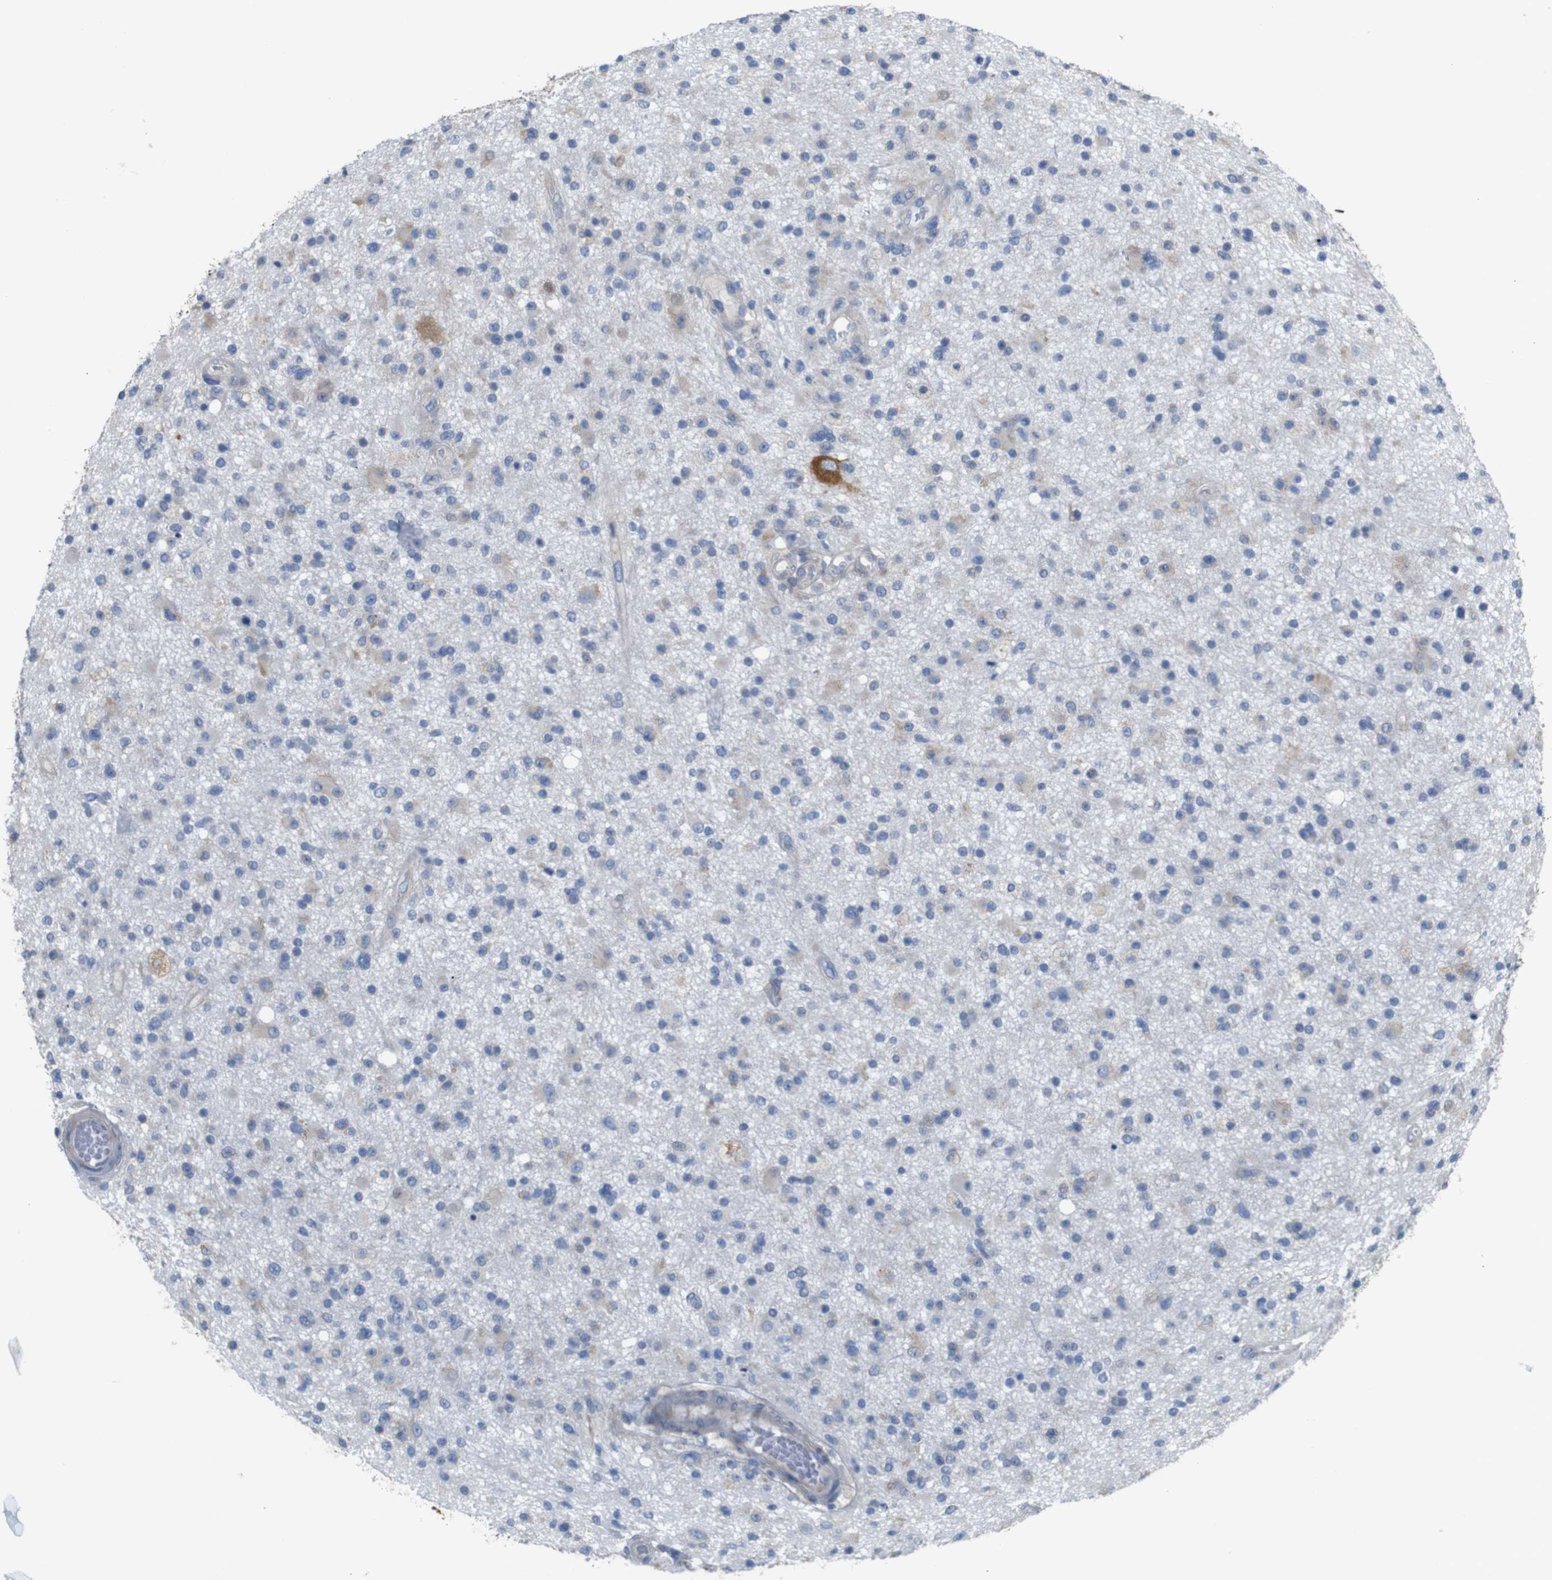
{"staining": {"intensity": "negative", "quantity": "none", "location": "none"}, "tissue": "glioma", "cell_type": "Tumor cells", "image_type": "cancer", "snomed": [{"axis": "morphology", "description": "Glioma, malignant, High grade"}, {"axis": "topography", "description": "Brain"}], "caption": "Tumor cells show no significant positivity in high-grade glioma (malignant). (Stains: DAB immunohistochemistry with hematoxylin counter stain, Microscopy: brightfield microscopy at high magnification).", "gene": "MYEOV", "patient": {"sex": "male", "age": 33}}